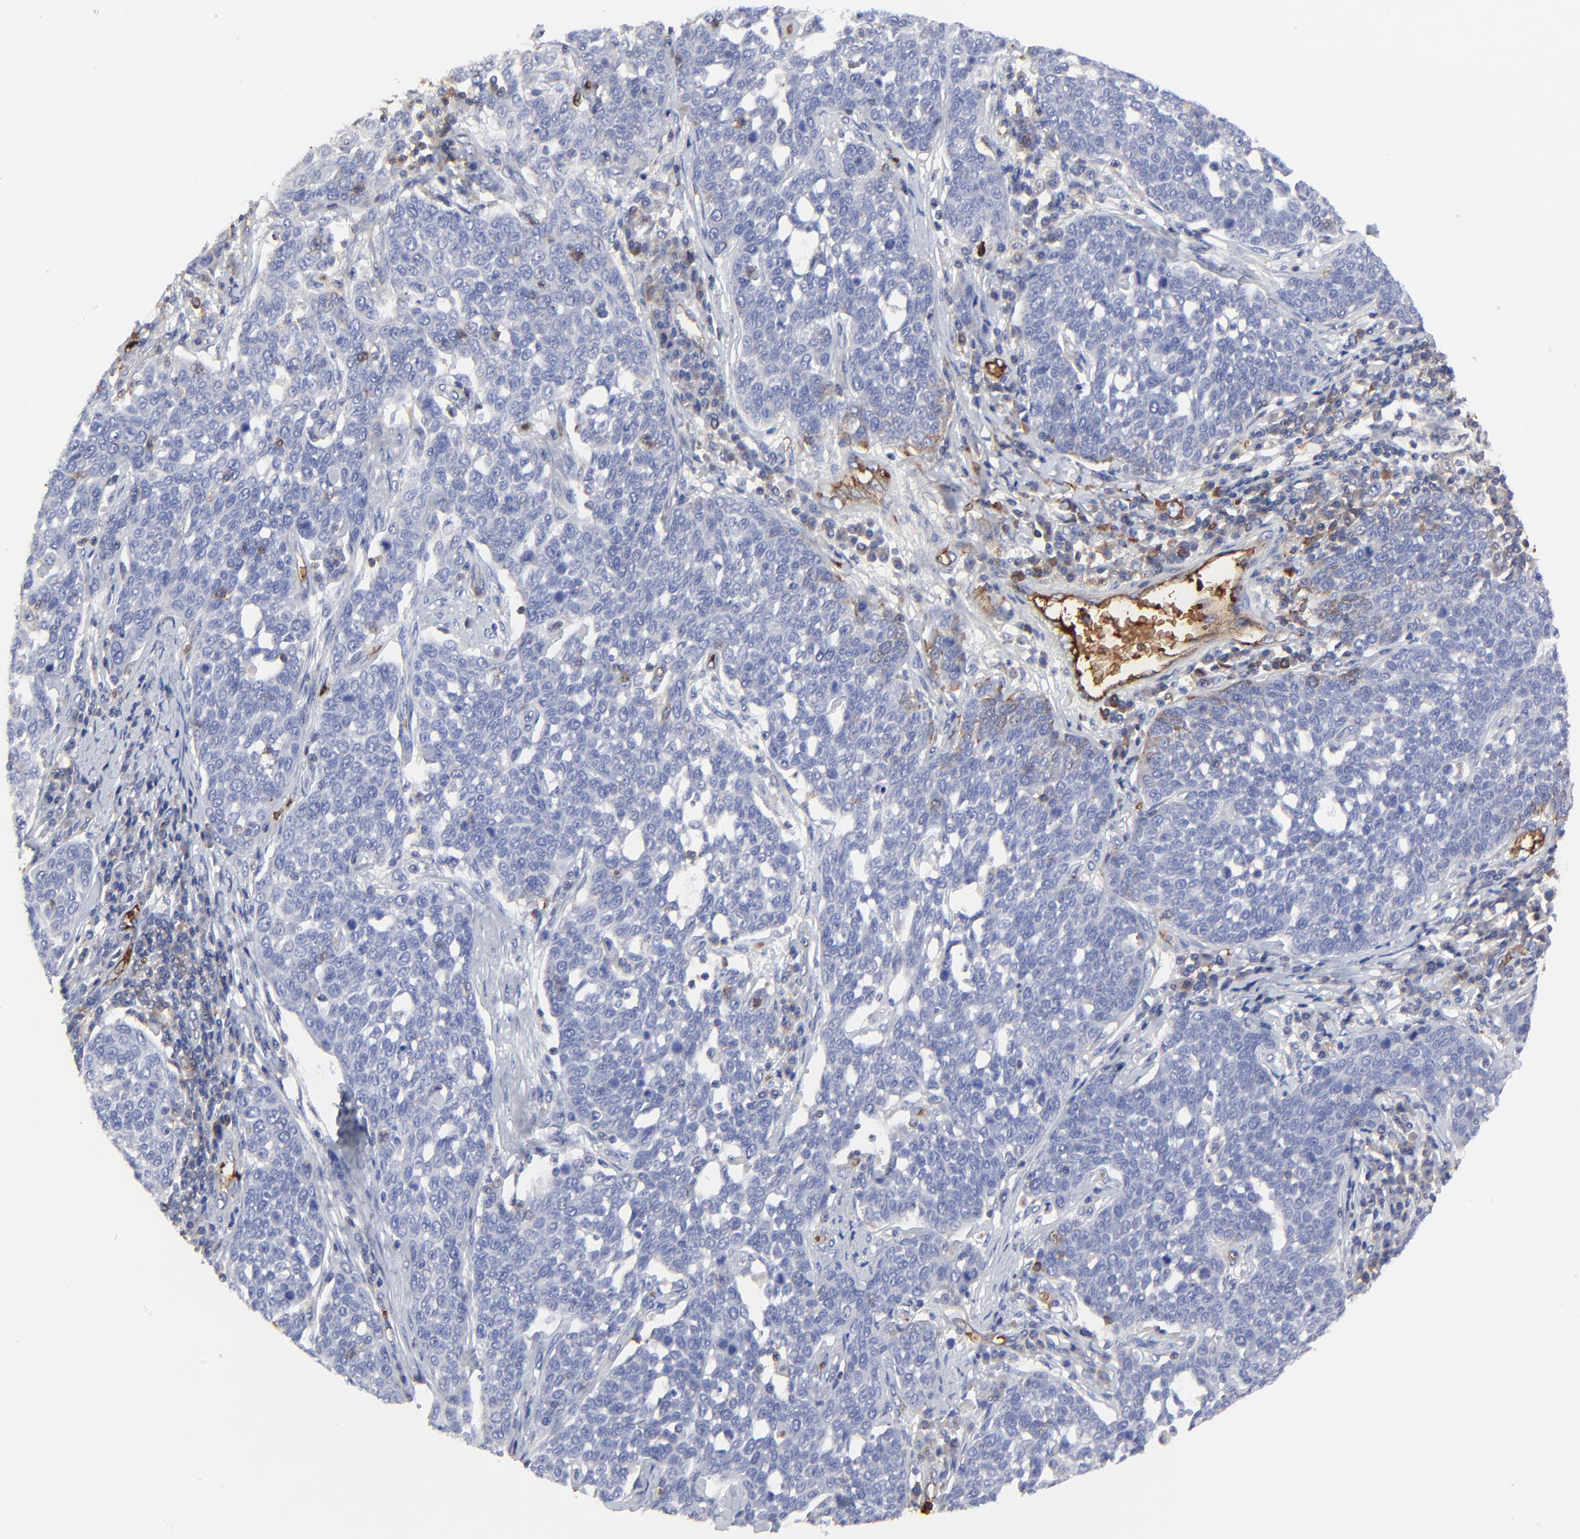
{"staining": {"intensity": "negative", "quantity": "none", "location": "none"}, "tissue": "cervical cancer", "cell_type": "Tumor cells", "image_type": "cancer", "snomed": [{"axis": "morphology", "description": "Squamous cell carcinoma, NOS"}, {"axis": "topography", "description": "Cervix"}], "caption": "Cervical cancer was stained to show a protein in brown. There is no significant expression in tumor cells.", "gene": "PAG1", "patient": {"sex": "female", "age": 34}}